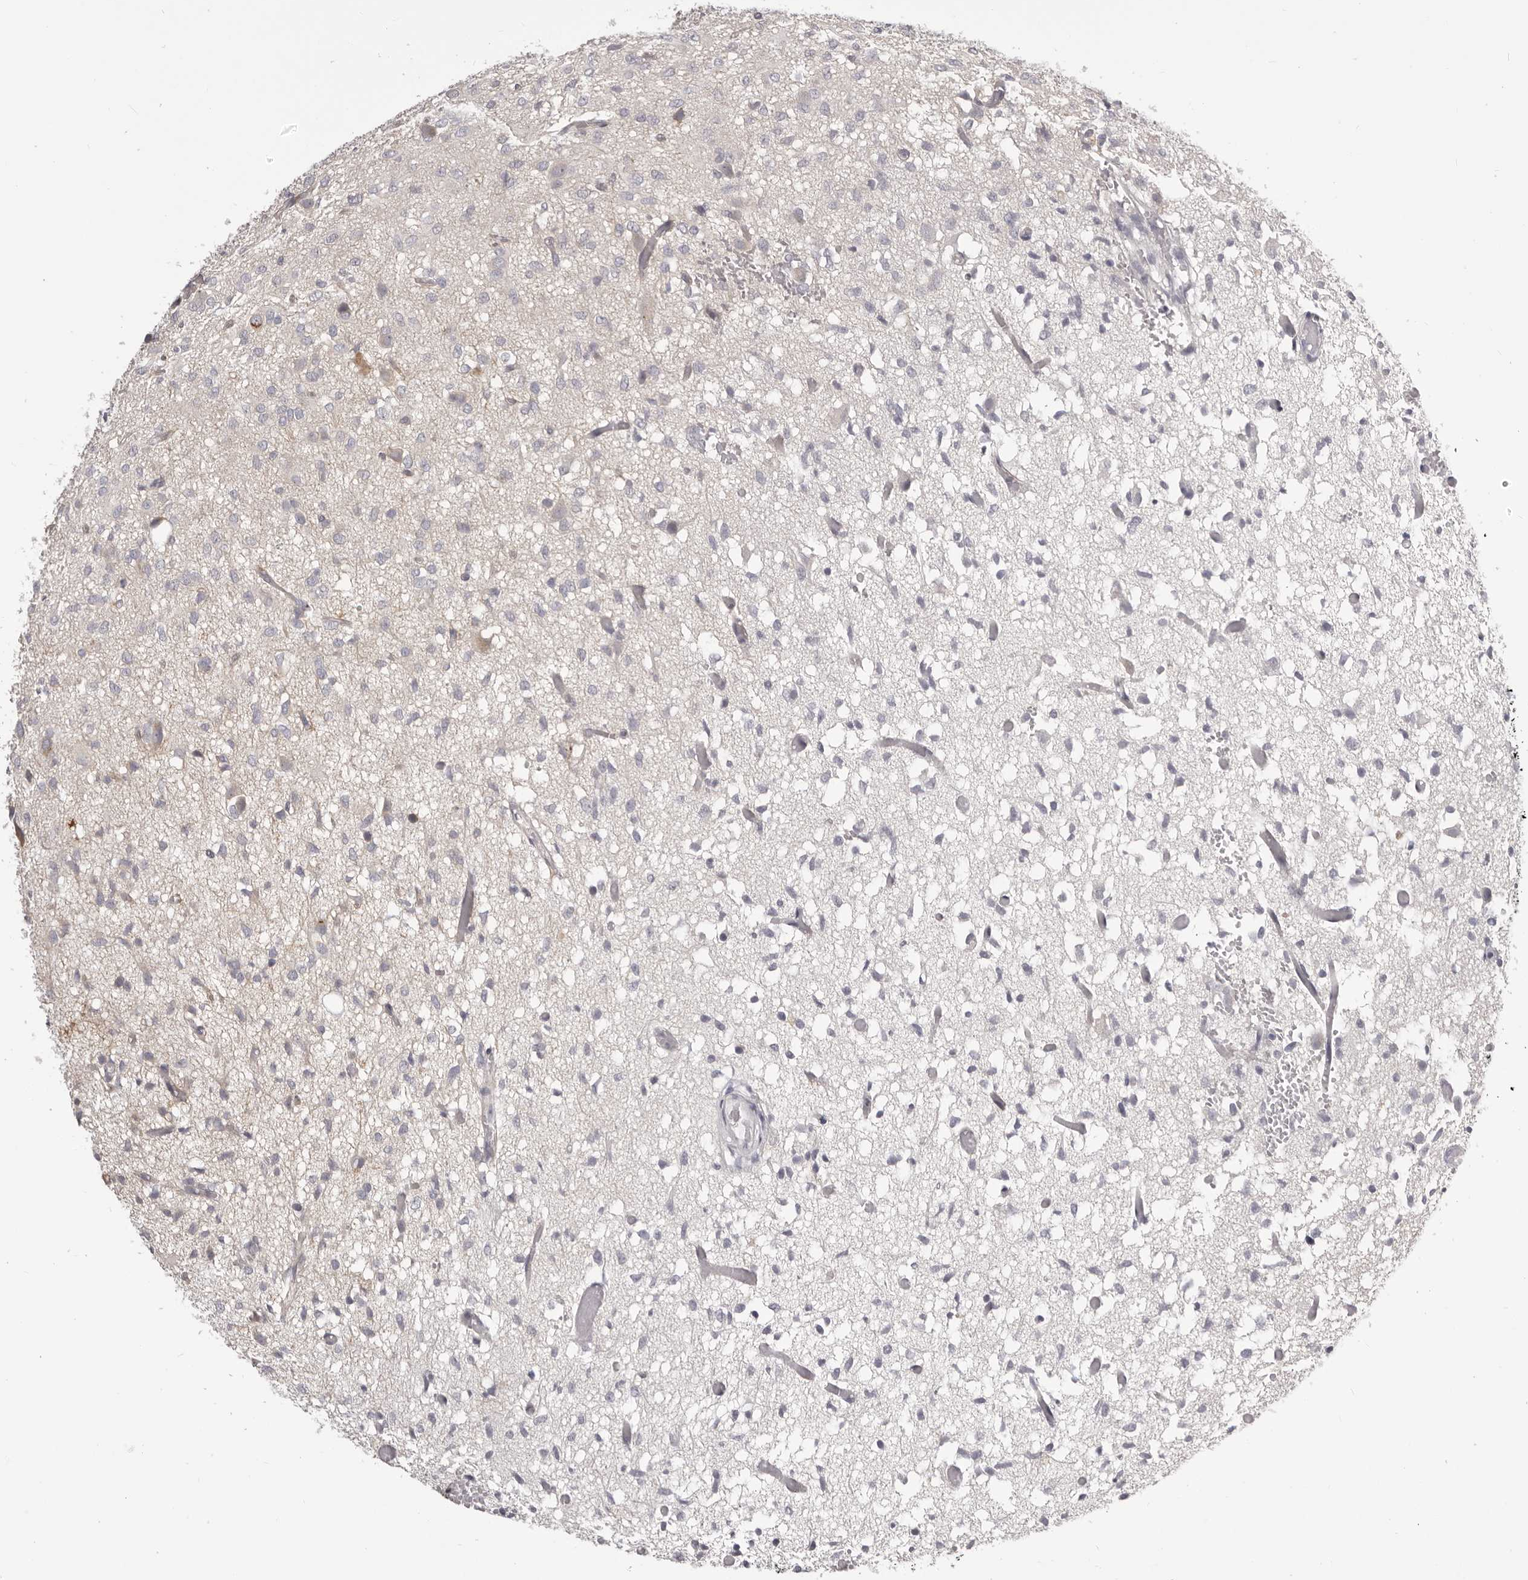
{"staining": {"intensity": "negative", "quantity": "none", "location": "none"}, "tissue": "glioma", "cell_type": "Tumor cells", "image_type": "cancer", "snomed": [{"axis": "morphology", "description": "Glioma, malignant, High grade"}, {"axis": "topography", "description": "Brain"}], "caption": "Protein analysis of glioma exhibits no significant expression in tumor cells.", "gene": "OTUD3", "patient": {"sex": "female", "age": 59}}